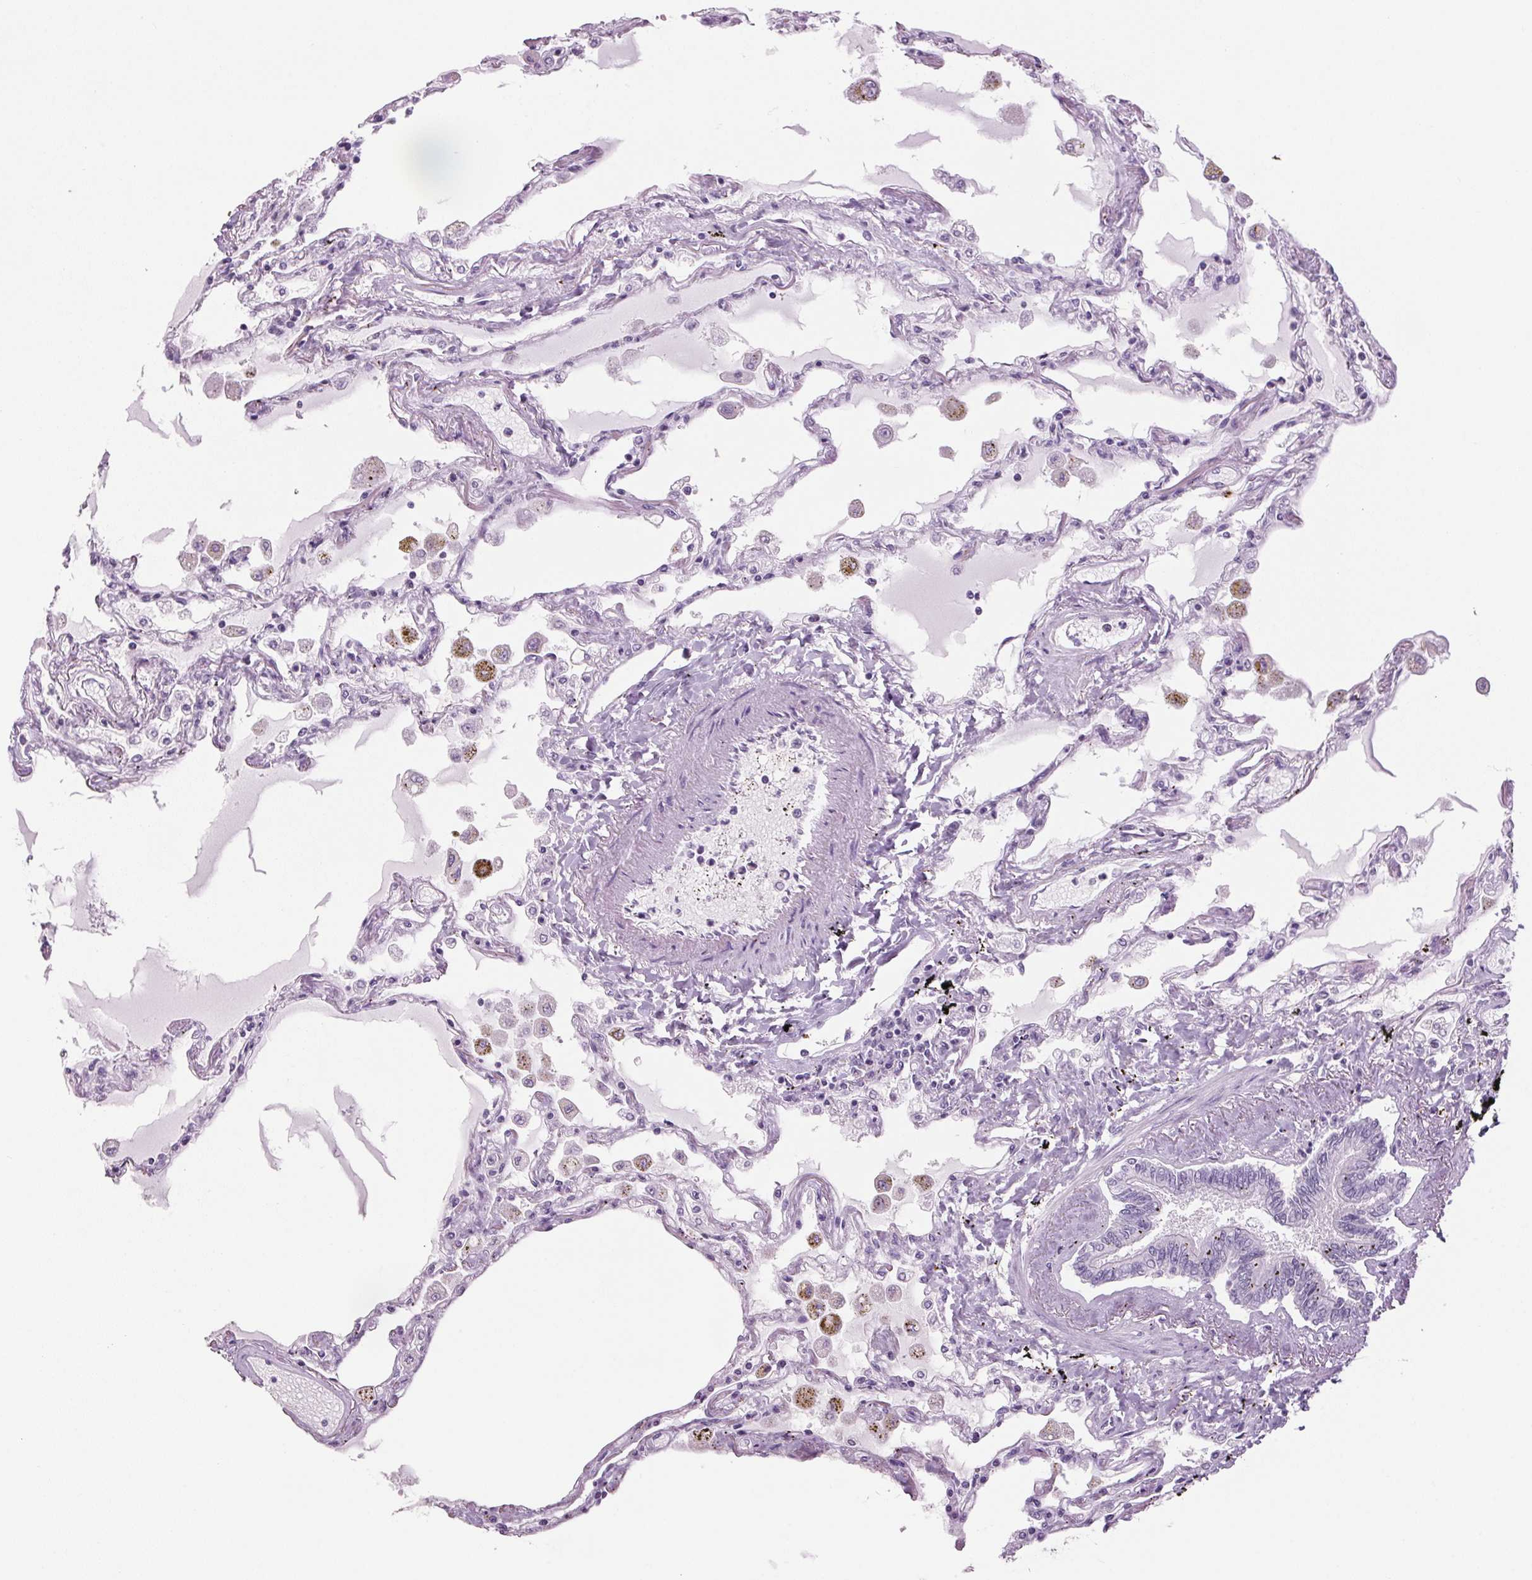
{"staining": {"intensity": "negative", "quantity": "none", "location": "none"}, "tissue": "lung", "cell_type": "Alveolar cells", "image_type": "normal", "snomed": [{"axis": "morphology", "description": "Normal tissue, NOS"}, {"axis": "morphology", "description": "Adenocarcinoma, NOS"}, {"axis": "topography", "description": "Cartilage tissue"}, {"axis": "topography", "description": "Lung"}], "caption": "High power microscopy micrograph of an immunohistochemistry histopathology image of unremarkable lung, revealing no significant expression in alveolar cells.", "gene": "PPP1R1A", "patient": {"sex": "female", "age": 67}}